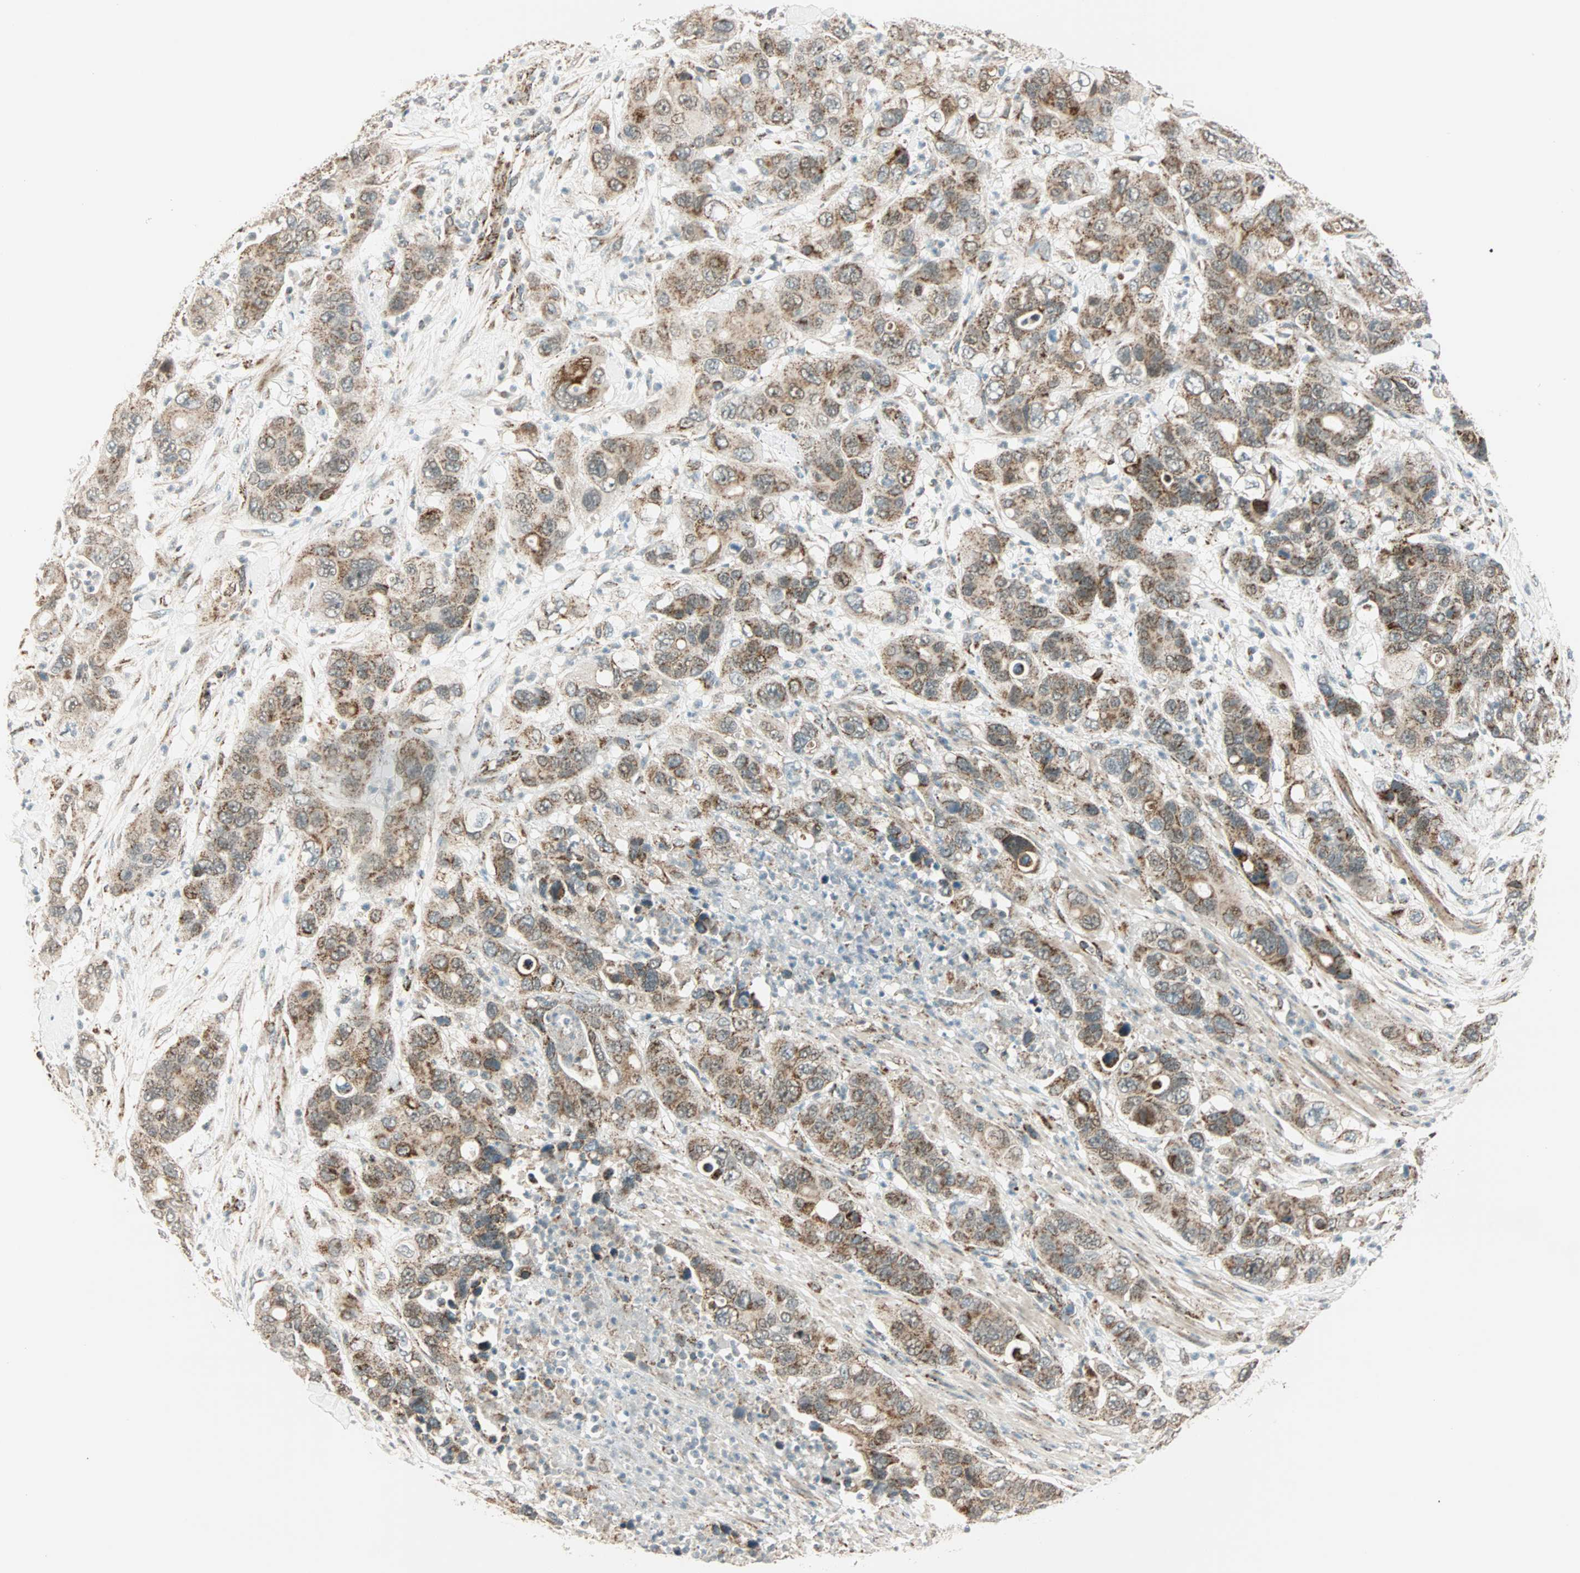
{"staining": {"intensity": "weak", "quantity": ">75%", "location": "cytoplasmic/membranous"}, "tissue": "pancreatic cancer", "cell_type": "Tumor cells", "image_type": "cancer", "snomed": [{"axis": "morphology", "description": "Adenocarcinoma, NOS"}, {"axis": "topography", "description": "Pancreas"}], "caption": "DAB (3,3'-diaminobenzidine) immunohistochemical staining of human pancreatic cancer shows weak cytoplasmic/membranous protein staining in about >75% of tumor cells.", "gene": "SPRY4", "patient": {"sex": "female", "age": 71}}